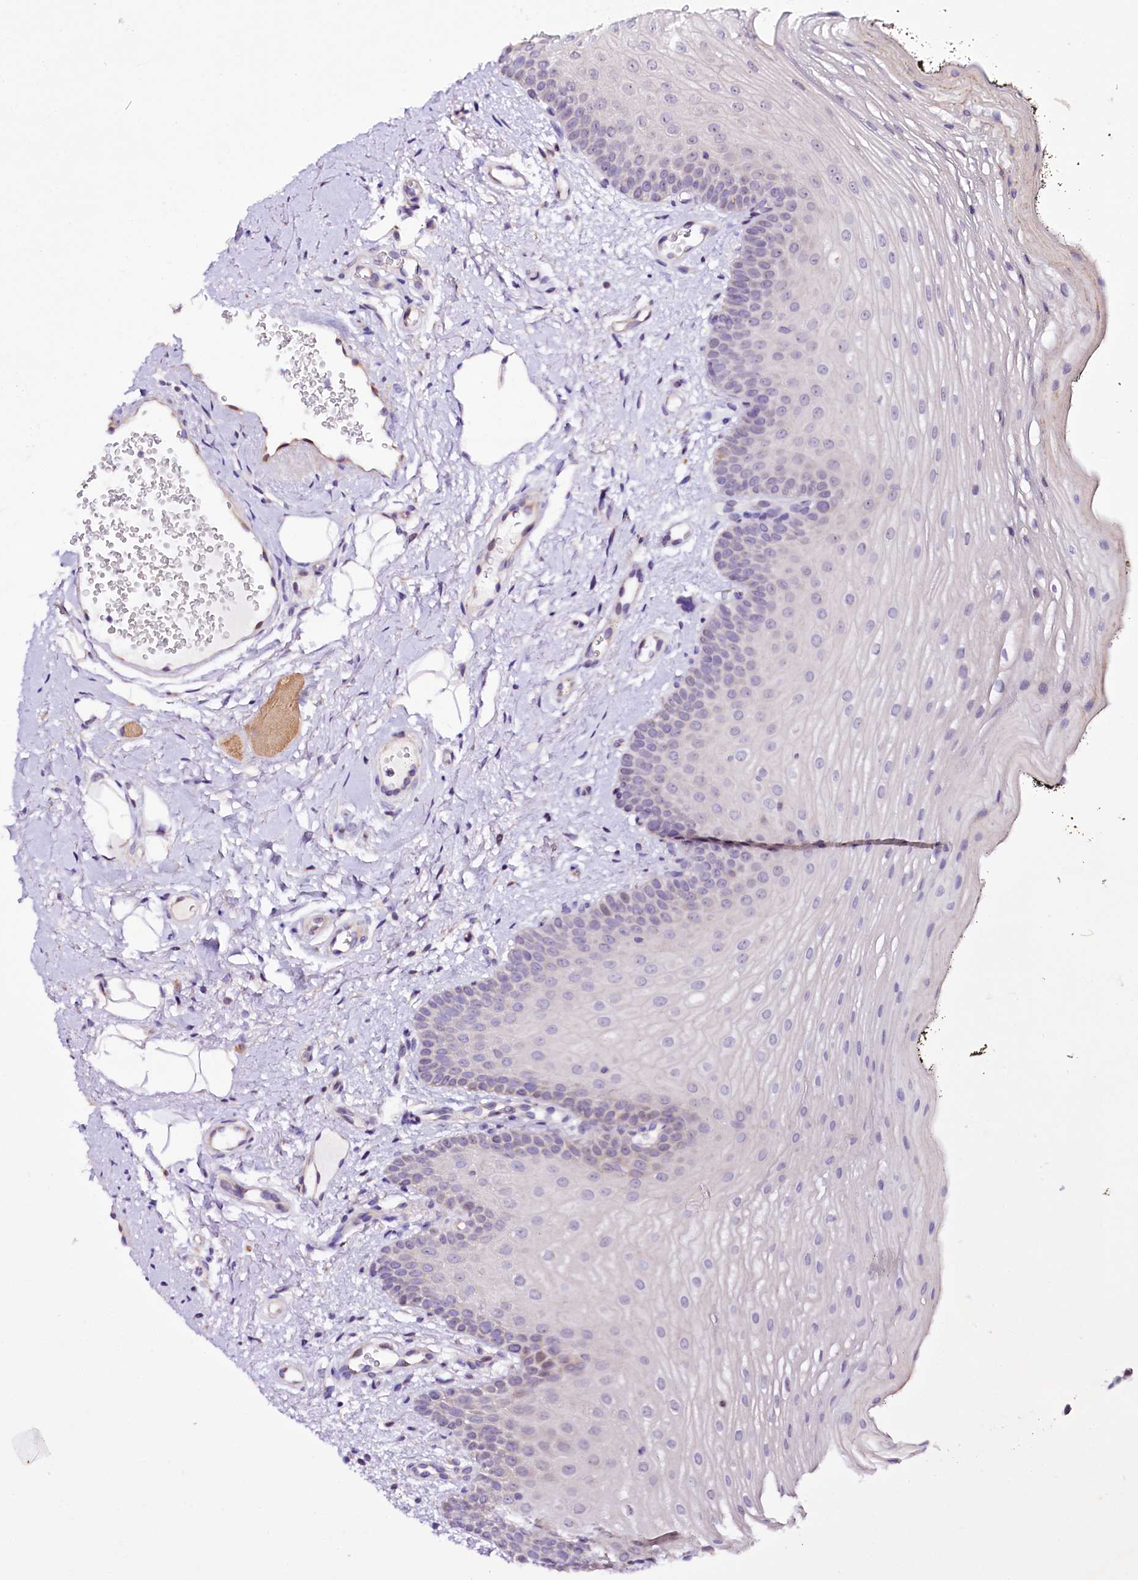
{"staining": {"intensity": "moderate", "quantity": "<25%", "location": "cytoplasmic/membranous"}, "tissue": "oral mucosa", "cell_type": "Squamous epithelial cells", "image_type": "normal", "snomed": [{"axis": "morphology", "description": "No evidence of malignacy"}, {"axis": "topography", "description": "Oral tissue"}, {"axis": "topography", "description": "Head-Neck"}], "caption": "IHC of normal oral mucosa displays low levels of moderate cytoplasmic/membranous positivity in approximately <25% of squamous epithelial cells. (IHC, brightfield microscopy, high magnification).", "gene": "ST7", "patient": {"sex": "male", "age": 68}}